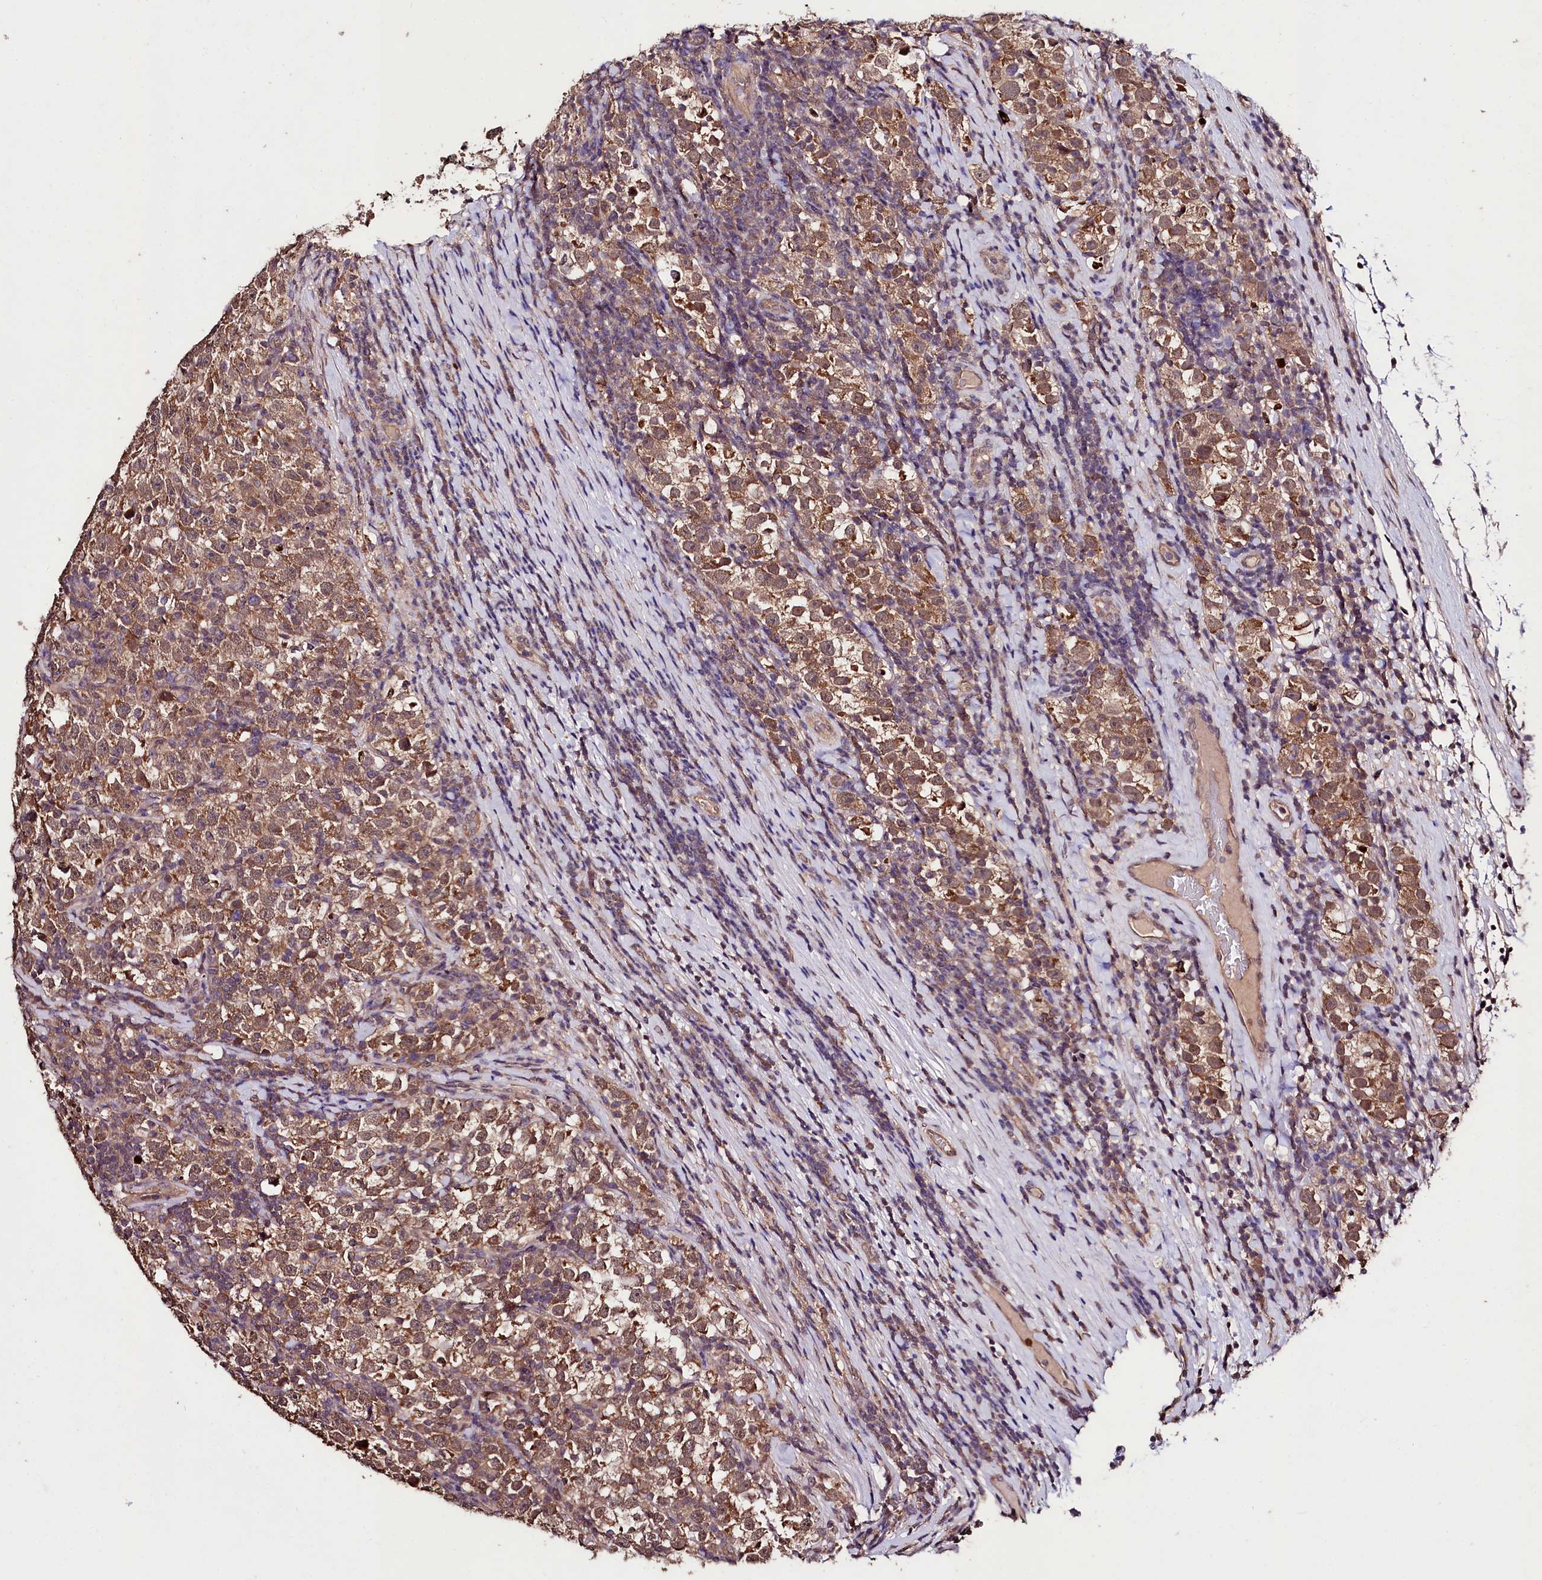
{"staining": {"intensity": "moderate", "quantity": ">75%", "location": "cytoplasmic/membranous"}, "tissue": "testis cancer", "cell_type": "Tumor cells", "image_type": "cancer", "snomed": [{"axis": "morphology", "description": "Normal tissue, NOS"}, {"axis": "morphology", "description": "Seminoma, NOS"}, {"axis": "topography", "description": "Testis"}], "caption": "Protein staining of testis cancer (seminoma) tissue demonstrates moderate cytoplasmic/membranous positivity in about >75% of tumor cells.", "gene": "KLRB1", "patient": {"sex": "male", "age": 43}}